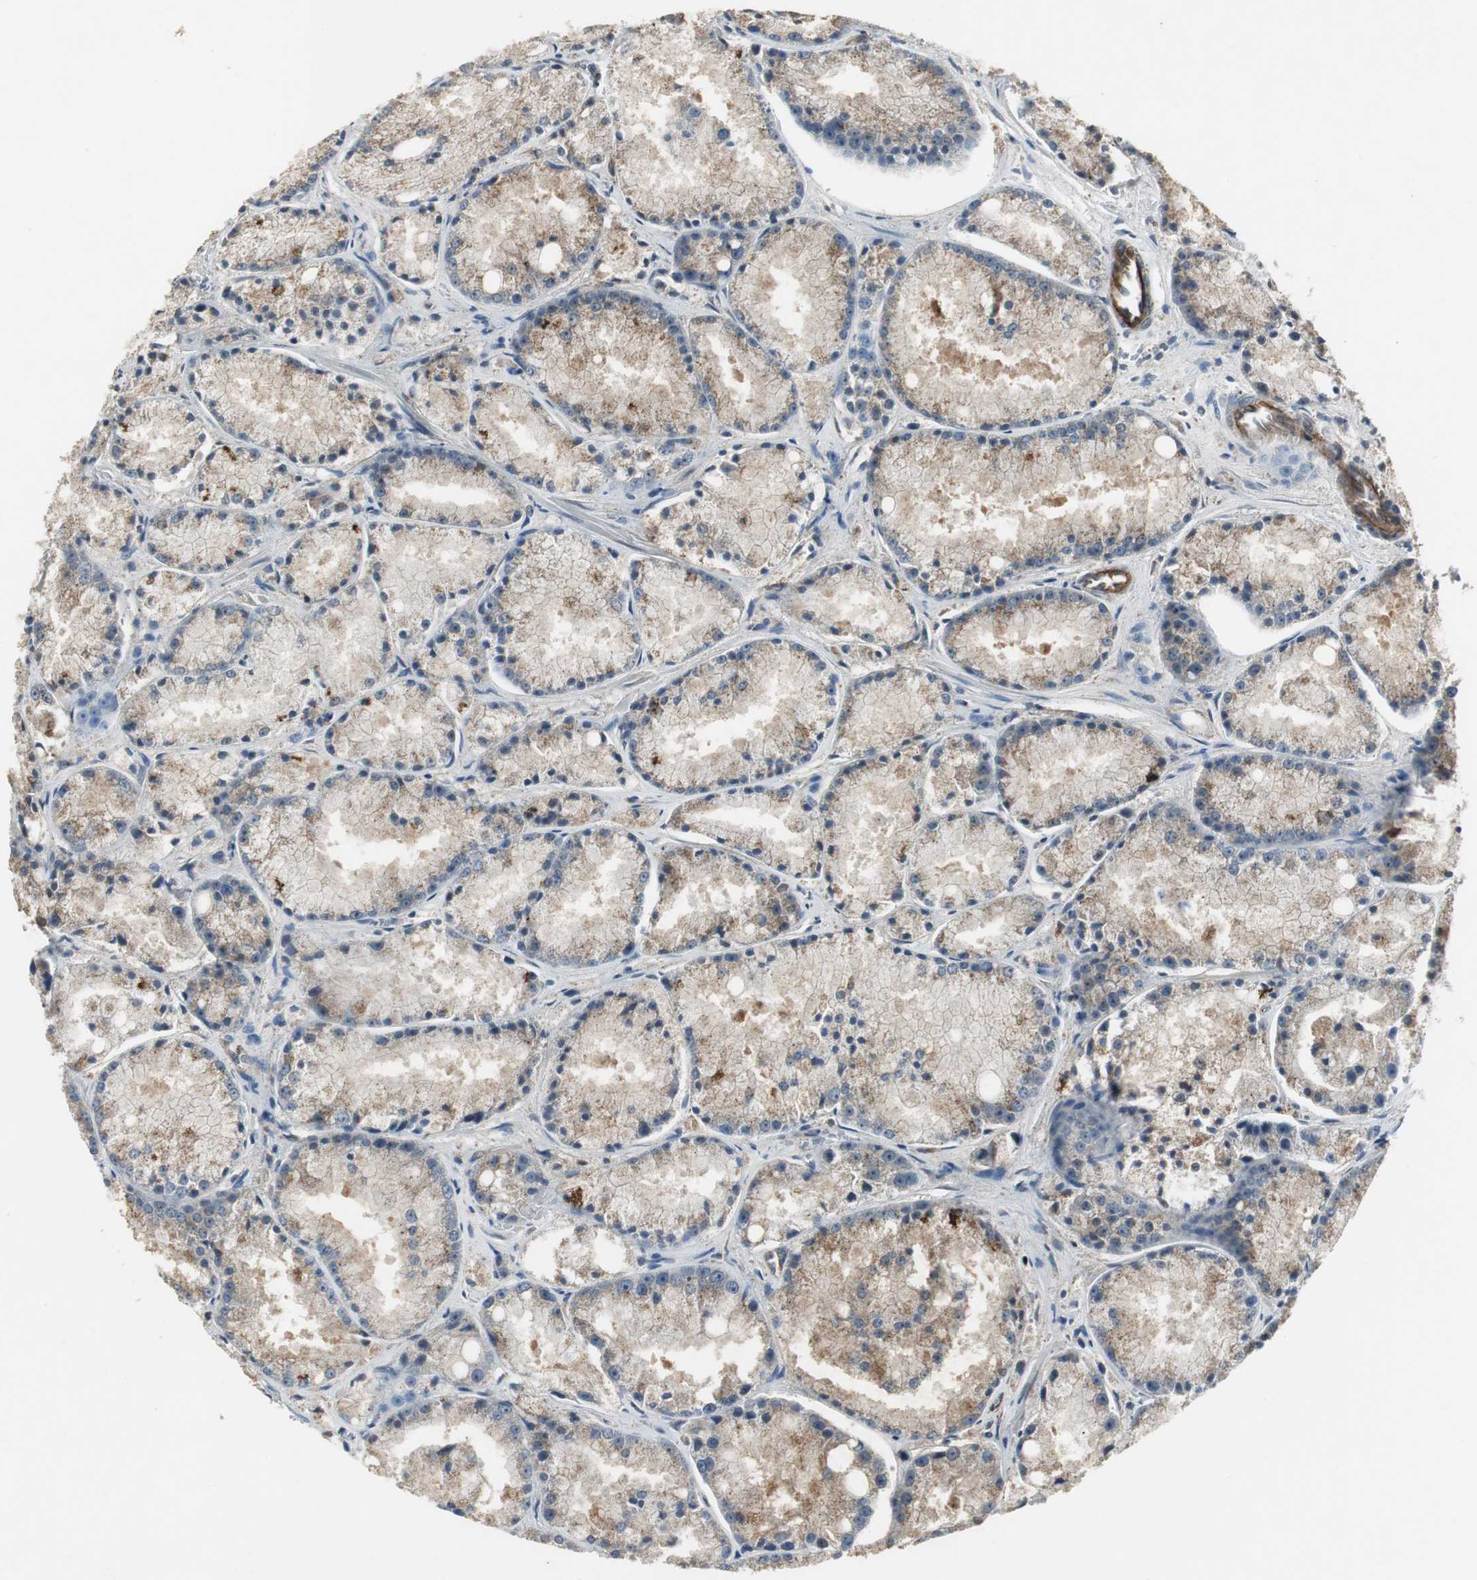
{"staining": {"intensity": "moderate", "quantity": "25%-75%", "location": "cytoplasmic/membranous"}, "tissue": "prostate cancer", "cell_type": "Tumor cells", "image_type": "cancer", "snomed": [{"axis": "morphology", "description": "Adenocarcinoma, Low grade"}, {"axis": "topography", "description": "Prostate"}], "caption": "This image demonstrates prostate cancer (low-grade adenocarcinoma) stained with immunohistochemistry to label a protein in brown. The cytoplasmic/membranous of tumor cells show moderate positivity for the protein. Nuclei are counter-stained blue.", "gene": "JTB", "patient": {"sex": "male", "age": 64}}